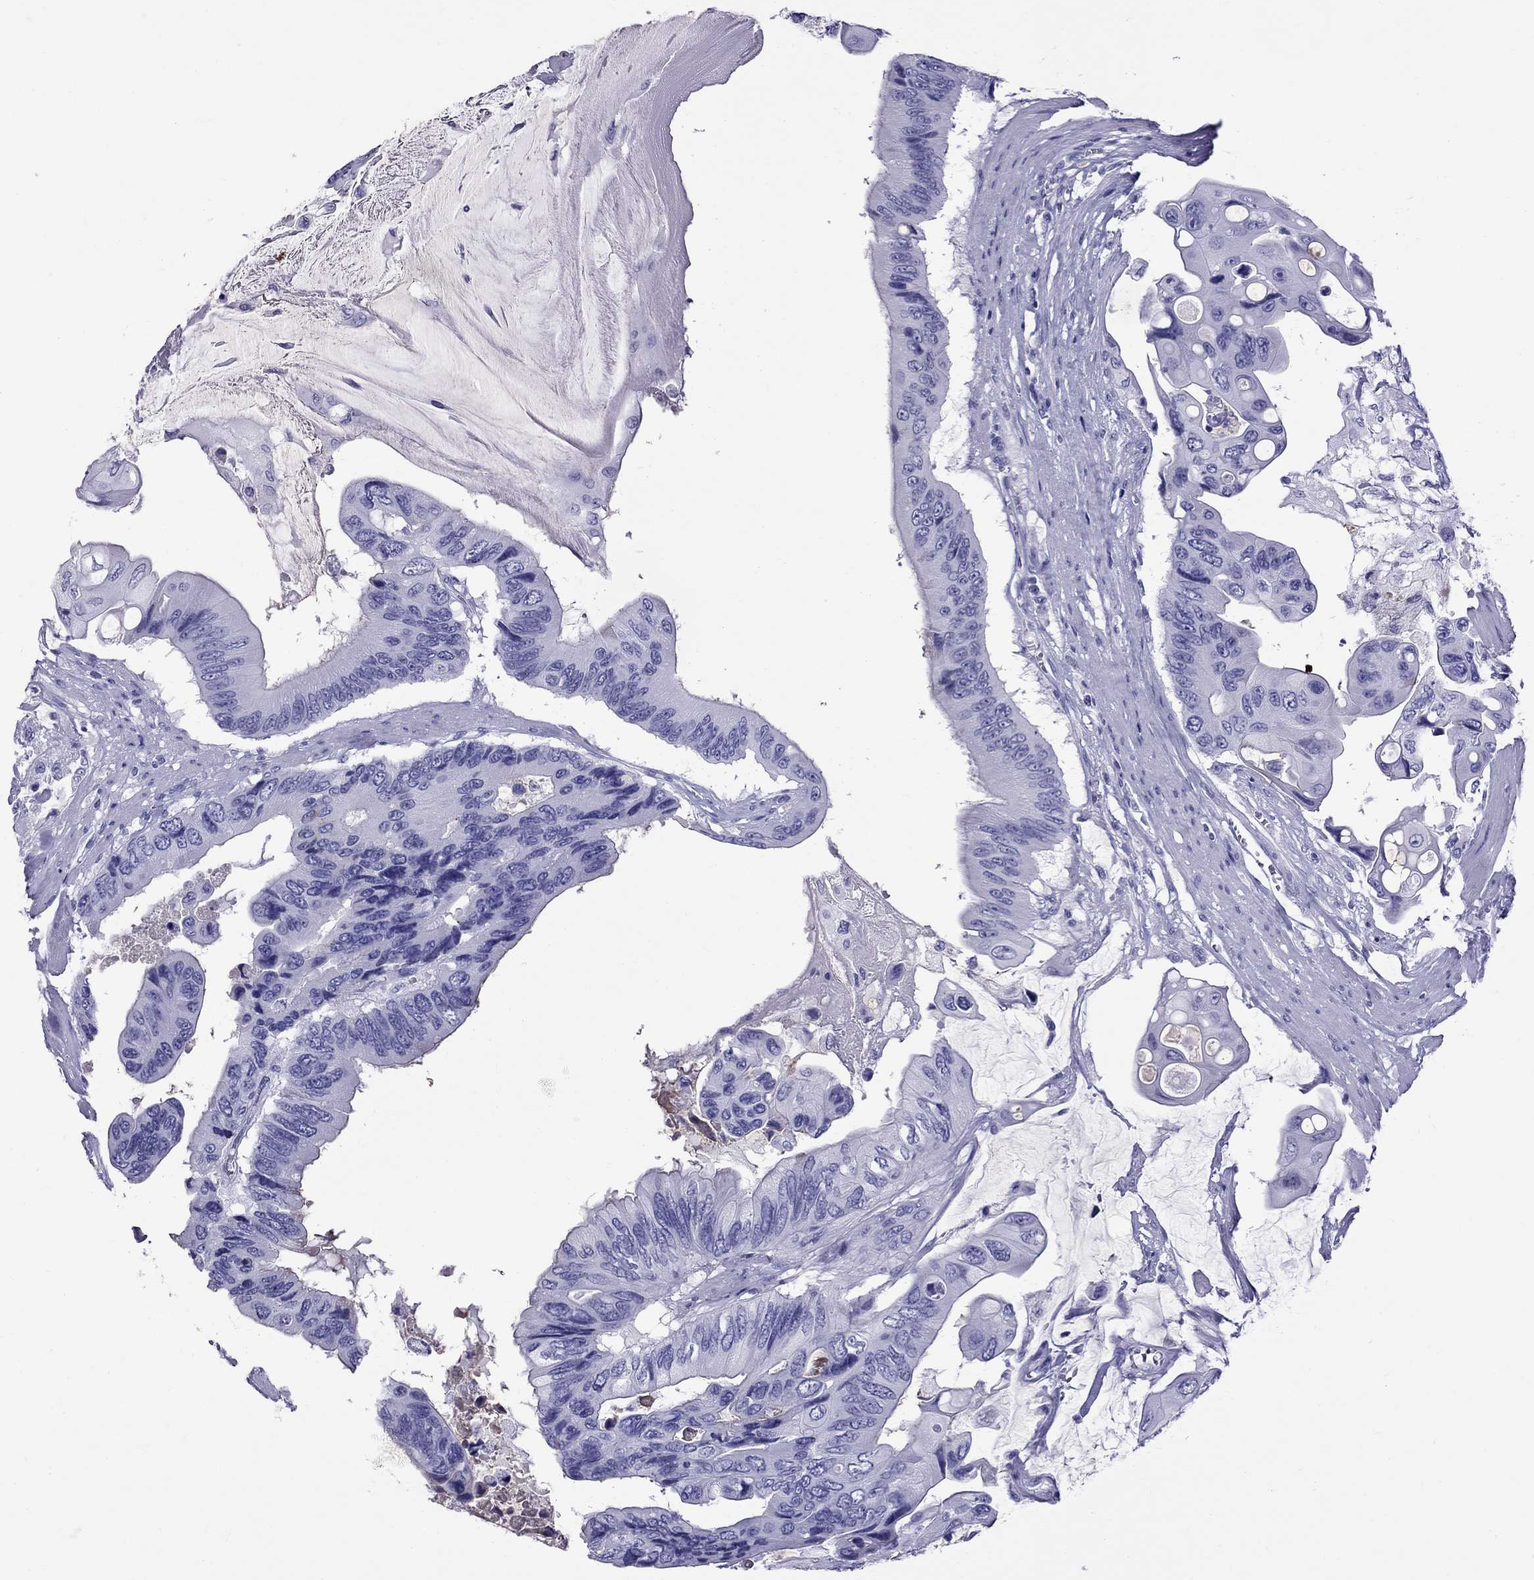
{"staining": {"intensity": "negative", "quantity": "none", "location": "none"}, "tissue": "colorectal cancer", "cell_type": "Tumor cells", "image_type": "cancer", "snomed": [{"axis": "morphology", "description": "Adenocarcinoma, NOS"}, {"axis": "topography", "description": "Rectum"}], "caption": "Immunohistochemistry histopathology image of human colorectal adenocarcinoma stained for a protein (brown), which exhibits no positivity in tumor cells.", "gene": "SCART1", "patient": {"sex": "male", "age": 63}}